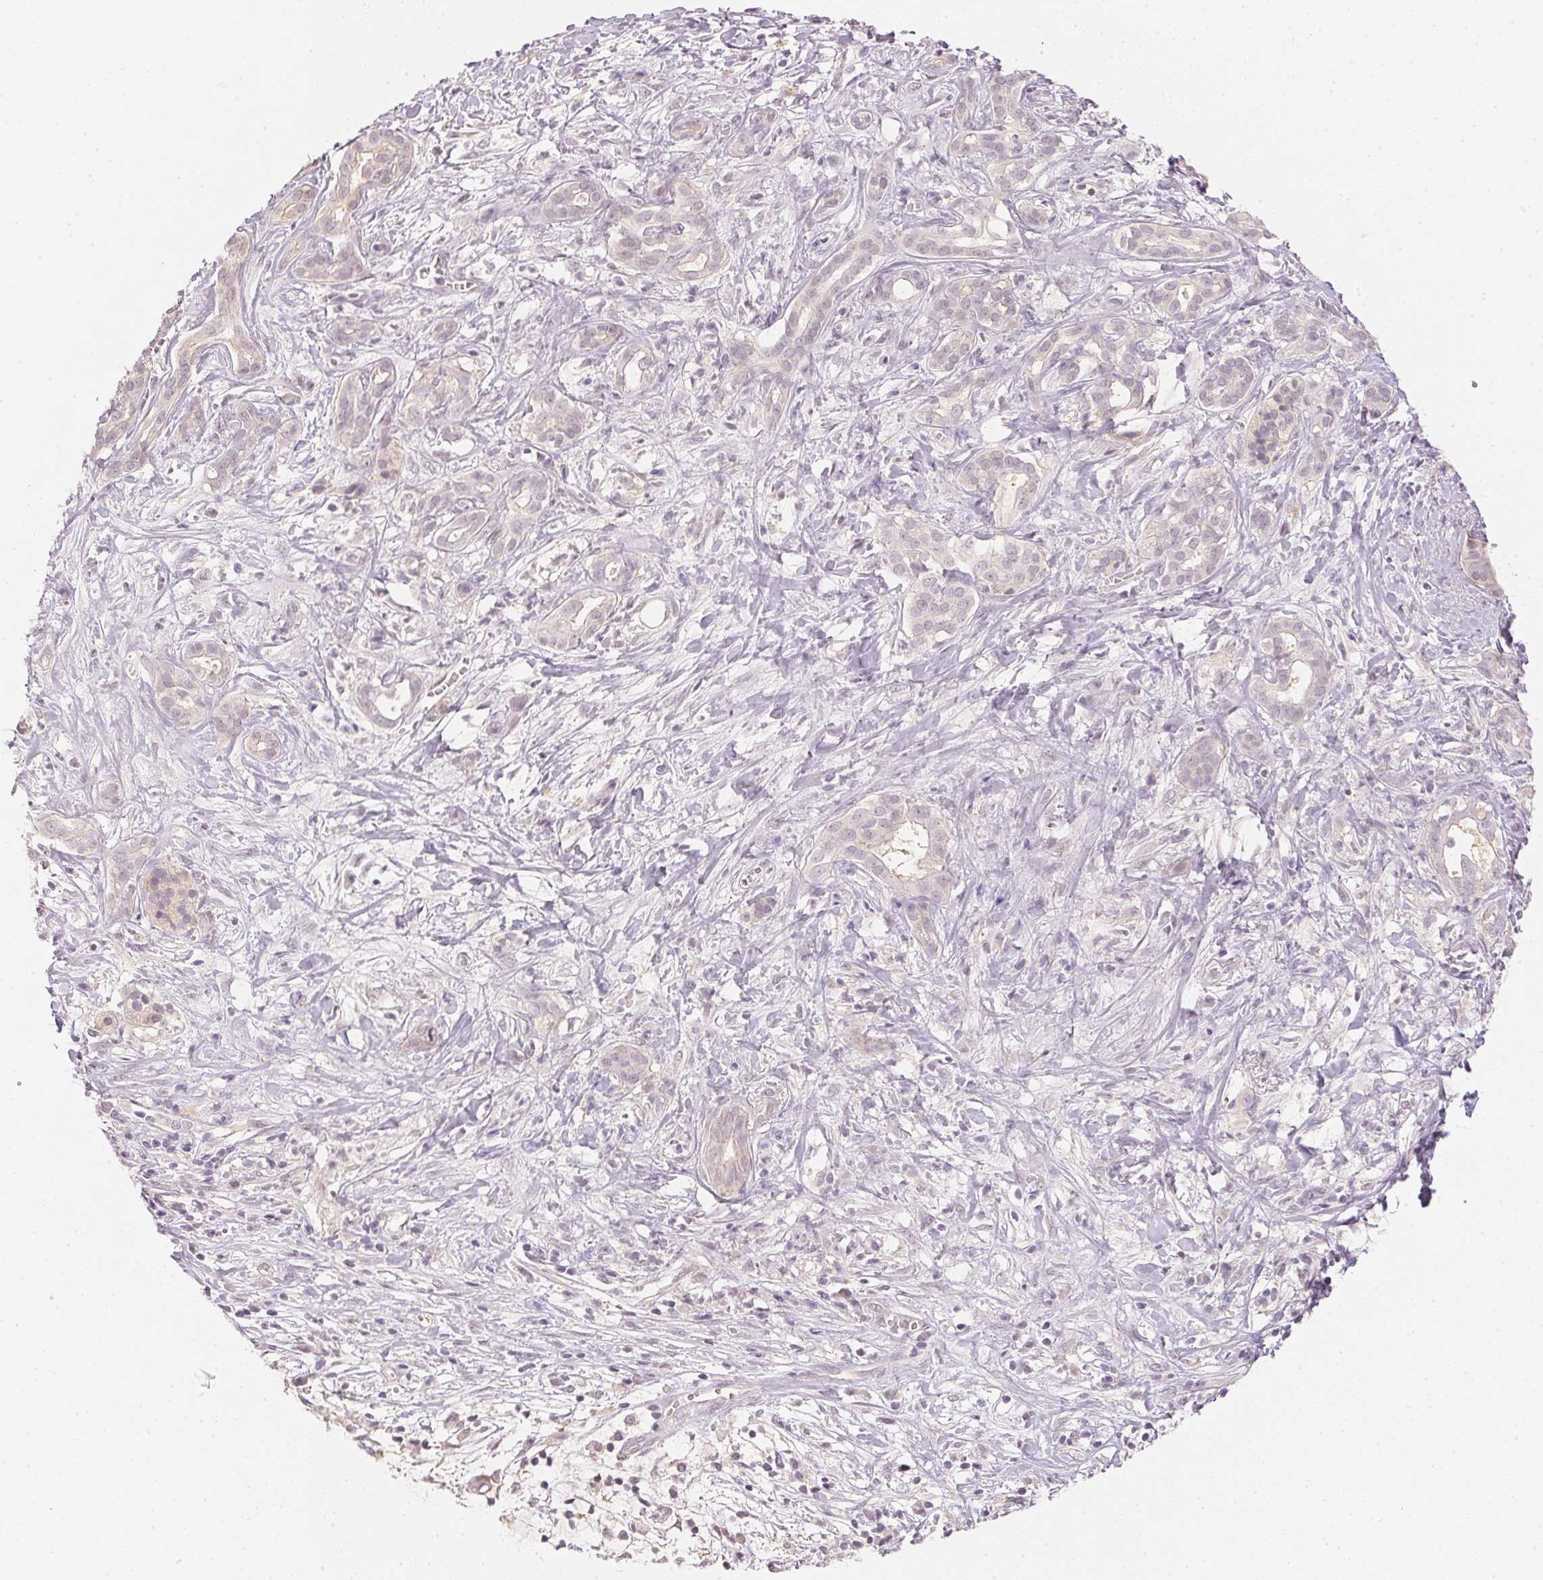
{"staining": {"intensity": "negative", "quantity": "none", "location": "none"}, "tissue": "pancreatic cancer", "cell_type": "Tumor cells", "image_type": "cancer", "snomed": [{"axis": "morphology", "description": "Adenocarcinoma, NOS"}, {"axis": "topography", "description": "Pancreas"}], "caption": "Tumor cells show no significant expression in pancreatic cancer (adenocarcinoma).", "gene": "KPRP", "patient": {"sex": "male", "age": 61}}